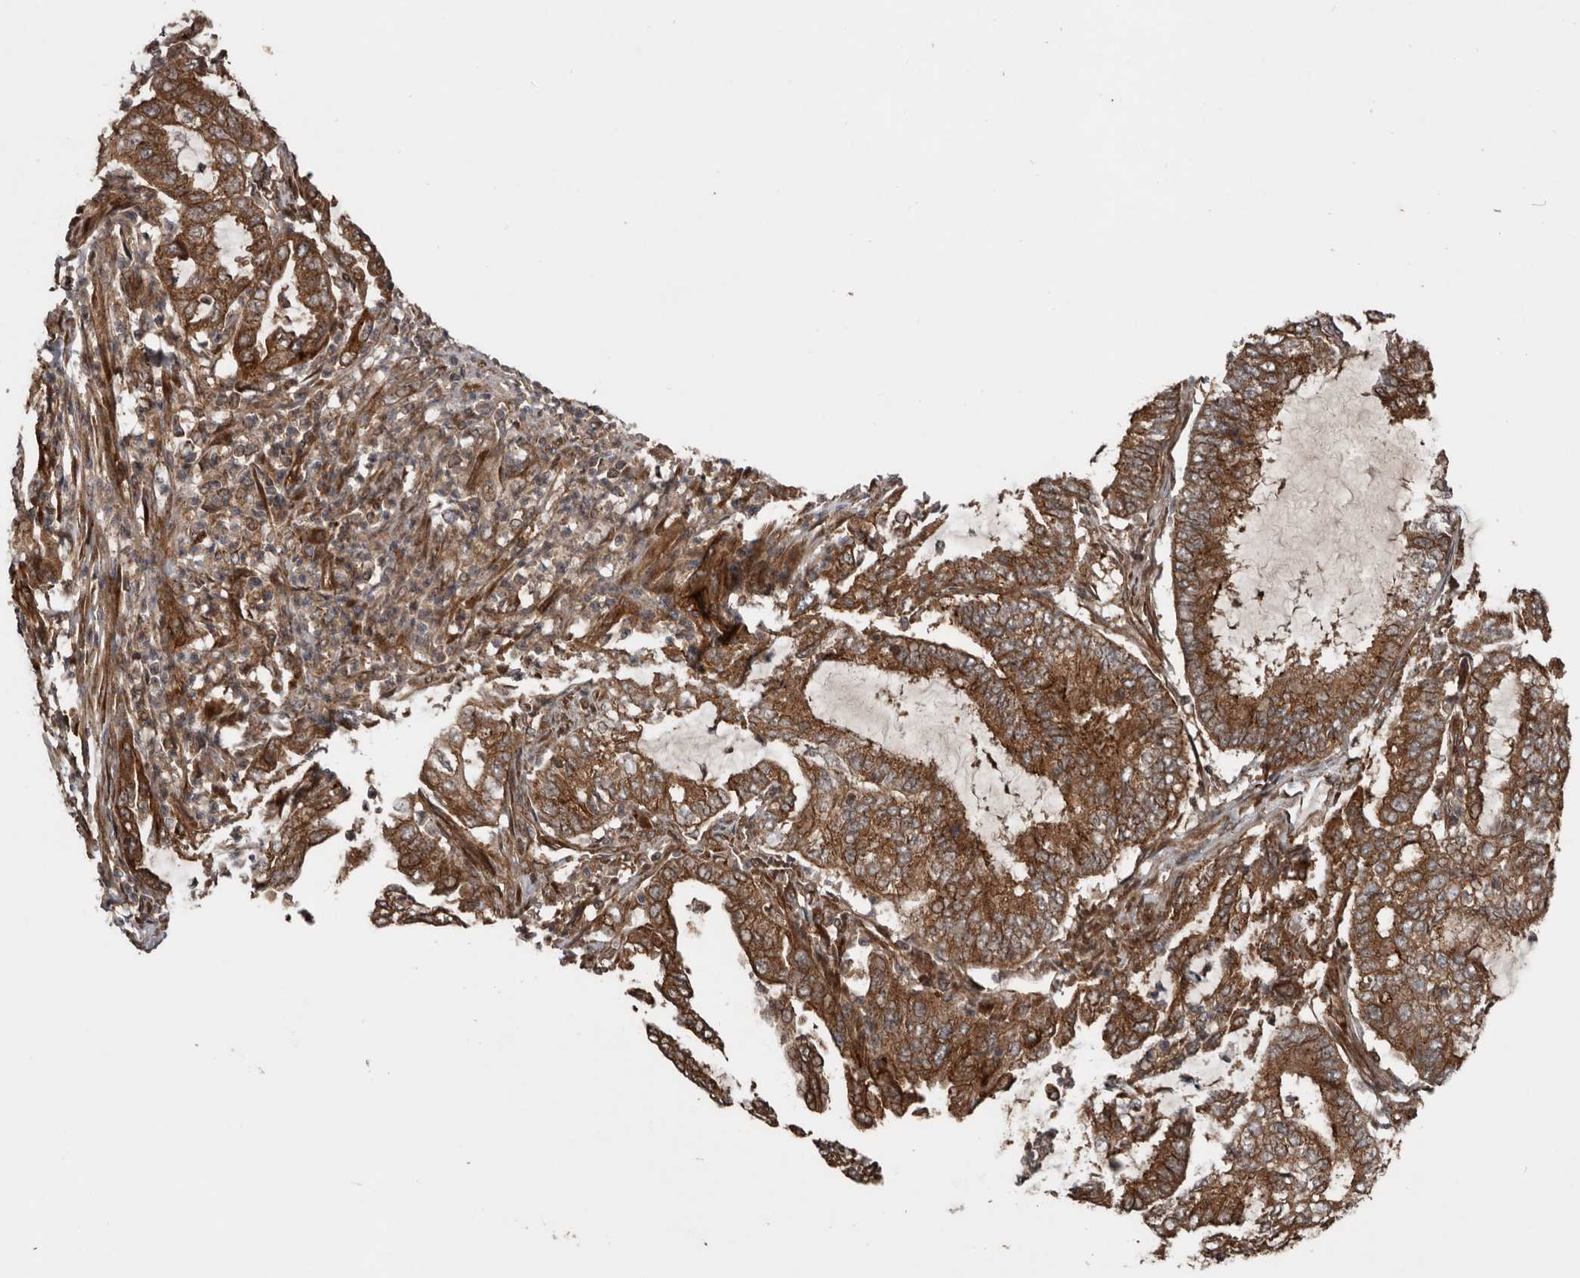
{"staining": {"intensity": "strong", "quantity": ">75%", "location": "cytoplasmic/membranous"}, "tissue": "endometrial cancer", "cell_type": "Tumor cells", "image_type": "cancer", "snomed": [{"axis": "morphology", "description": "Adenocarcinoma, NOS"}, {"axis": "topography", "description": "Endometrium"}], "caption": "Immunohistochemistry histopathology image of endometrial cancer stained for a protein (brown), which shows high levels of strong cytoplasmic/membranous expression in approximately >75% of tumor cells.", "gene": "CCDC190", "patient": {"sex": "female", "age": 49}}